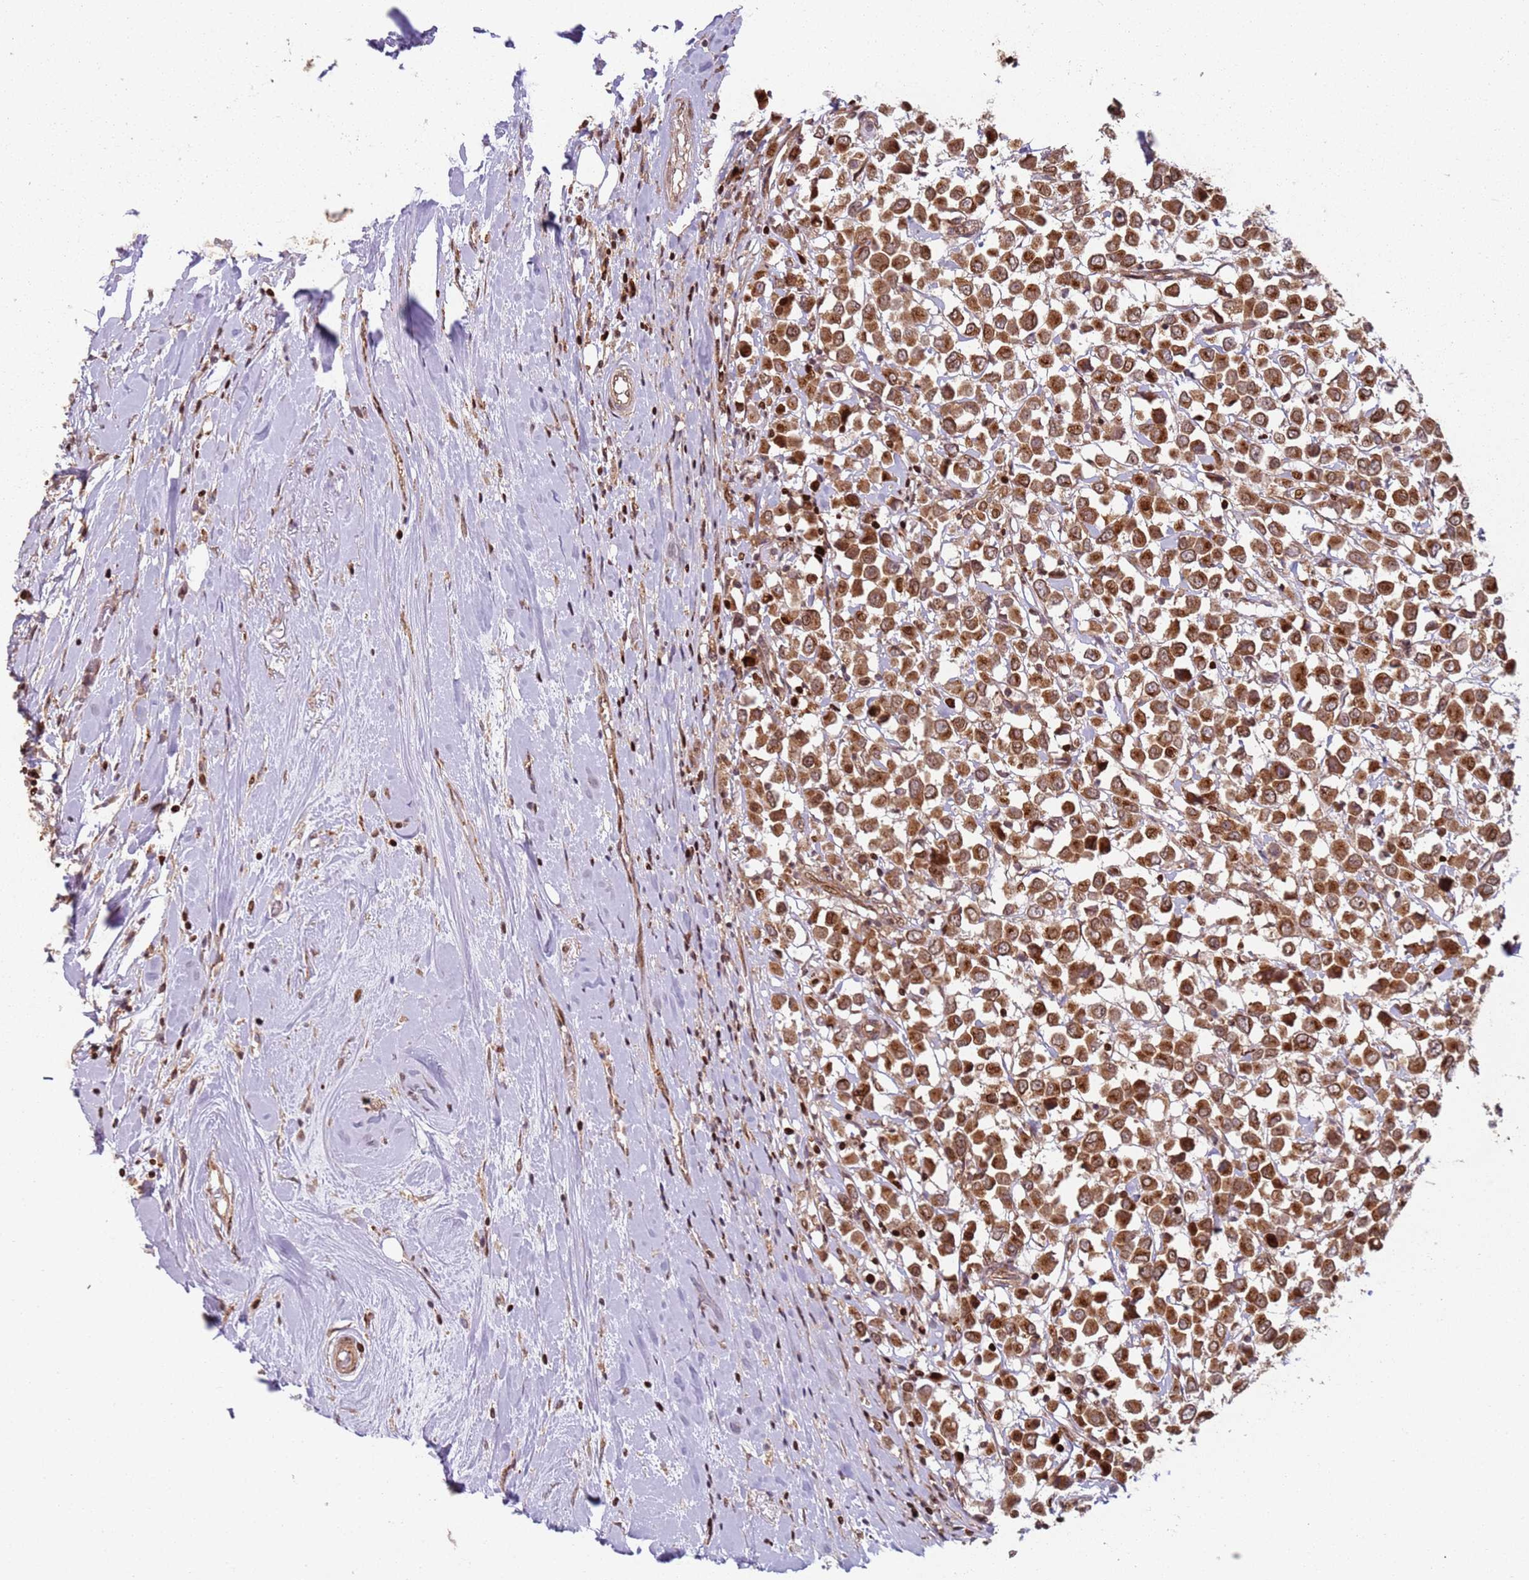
{"staining": {"intensity": "strong", "quantity": ">75%", "location": "cytoplasmic/membranous,nuclear"}, "tissue": "breast cancer", "cell_type": "Tumor cells", "image_type": "cancer", "snomed": [{"axis": "morphology", "description": "Duct carcinoma"}, {"axis": "topography", "description": "Breast"}], "caption": "High-power microscopy captured an IHC photomicrograph of infiltrating ductal carcinoma (breast), revealing strong cytoplasmic/membranous and nuclear expression in about >75% of tumor cells. (Brightfield microscopy of DAB IHC at high magnification).", "gene": "HNRNPLL", "patient": {"sex": "female", "age": 61}}